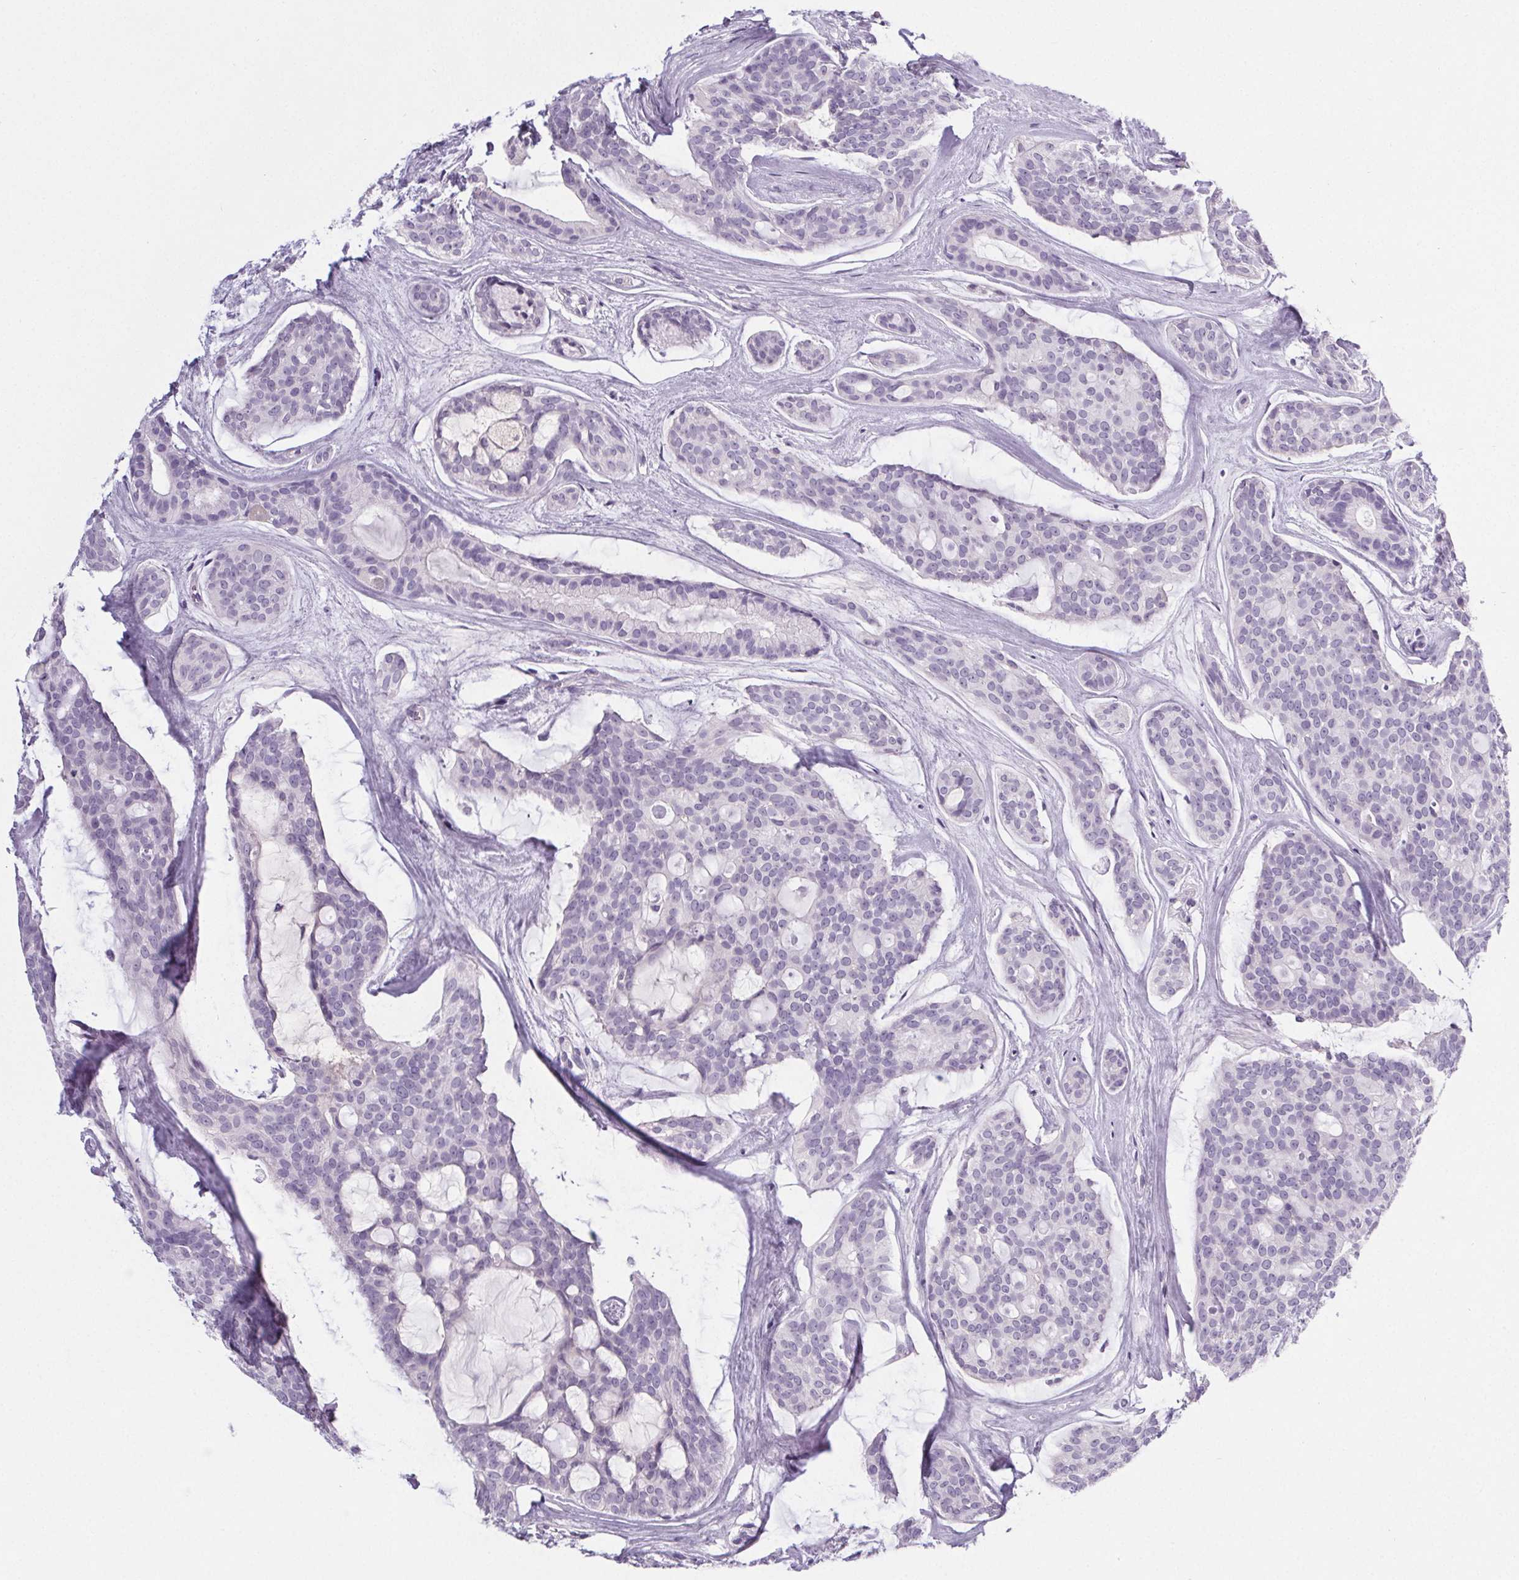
{"staining": {"intensity": "negative", "quantity": "none", "location": "none"}, "tissue": "head and neck cancer", "cell_type": "Tumor cells", "image_type": "cancer", "snomed": [{"axis": "morphology", "description": "Adenocarcinoma, NOS"}, {"axis": "topography", "description": "Head-Neck"}], "caption": "Immunohistochemical staining of human head and neck cancer (adenocarcinoma) displays no significant staining in tumor cells. The staining was performed using DAB (3,3'-diaminobenzidine) to visualize the protein expression in brown, while the nuclei were stained in blue with hematoxylin (Magnification: 20x).", "gene": "ELAVL2", "patient": {"sex": "male", "age": 66}}